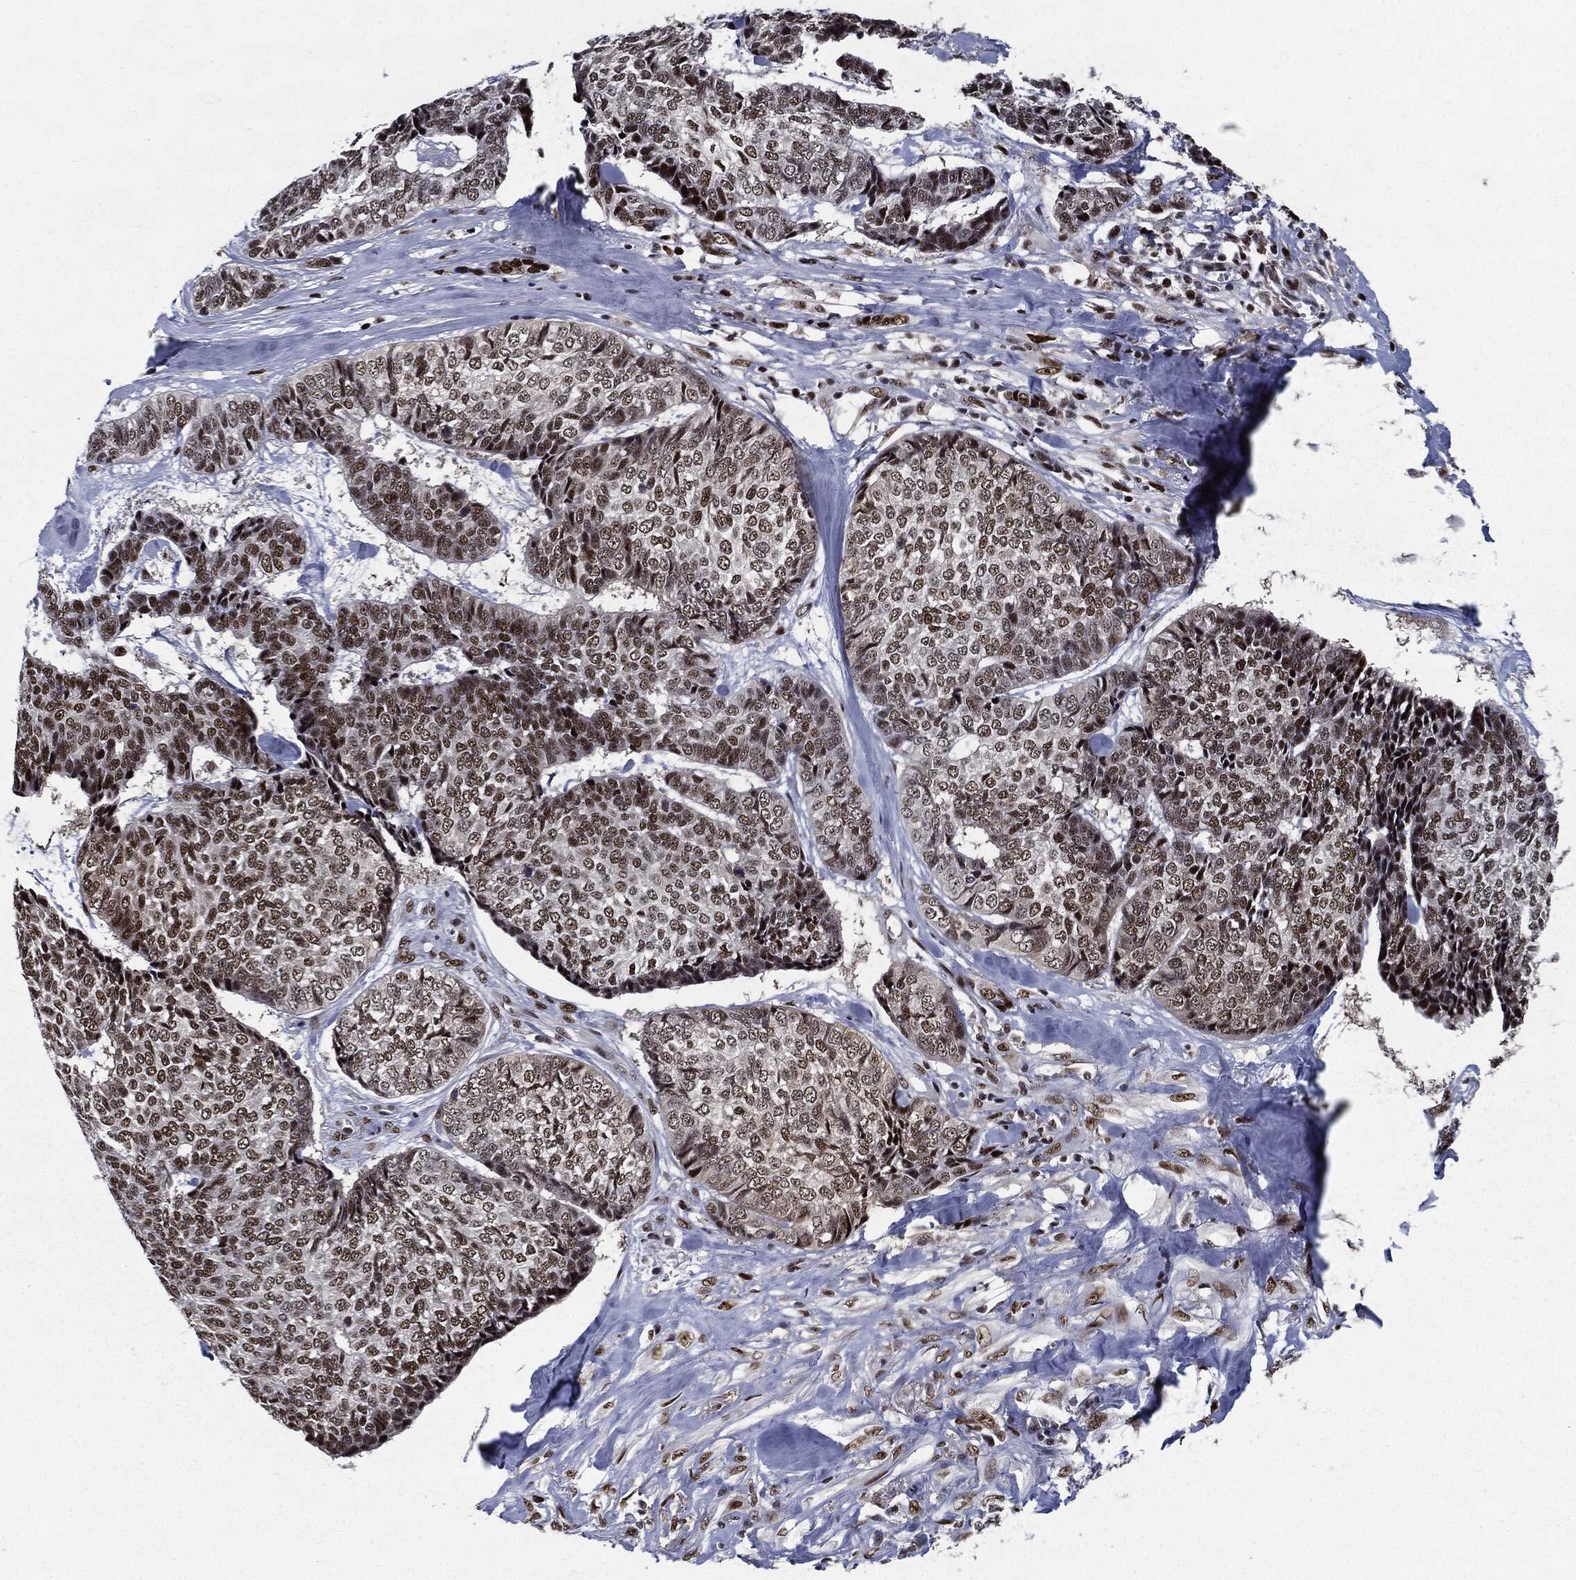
{"staining": {"intensity": "strong", "quantity": "<25%", "location": "nuclear"}, "tissue": "skin cancer", "cell_type": "Tumor cells", "image_type": "cancer", "snomed": [{"axis": "morphology", "description": "Basal cell carcinoma"}, {"axis": "topography", "description": "Skin"}], "caption": "A medium amount of strong nuclear positivity is identified in about <25% of tumor cells in skin cancer (basal cell carcinoma) tissue.", "gene": "JUN", "patient": {"sex": "male", "age": 86}}